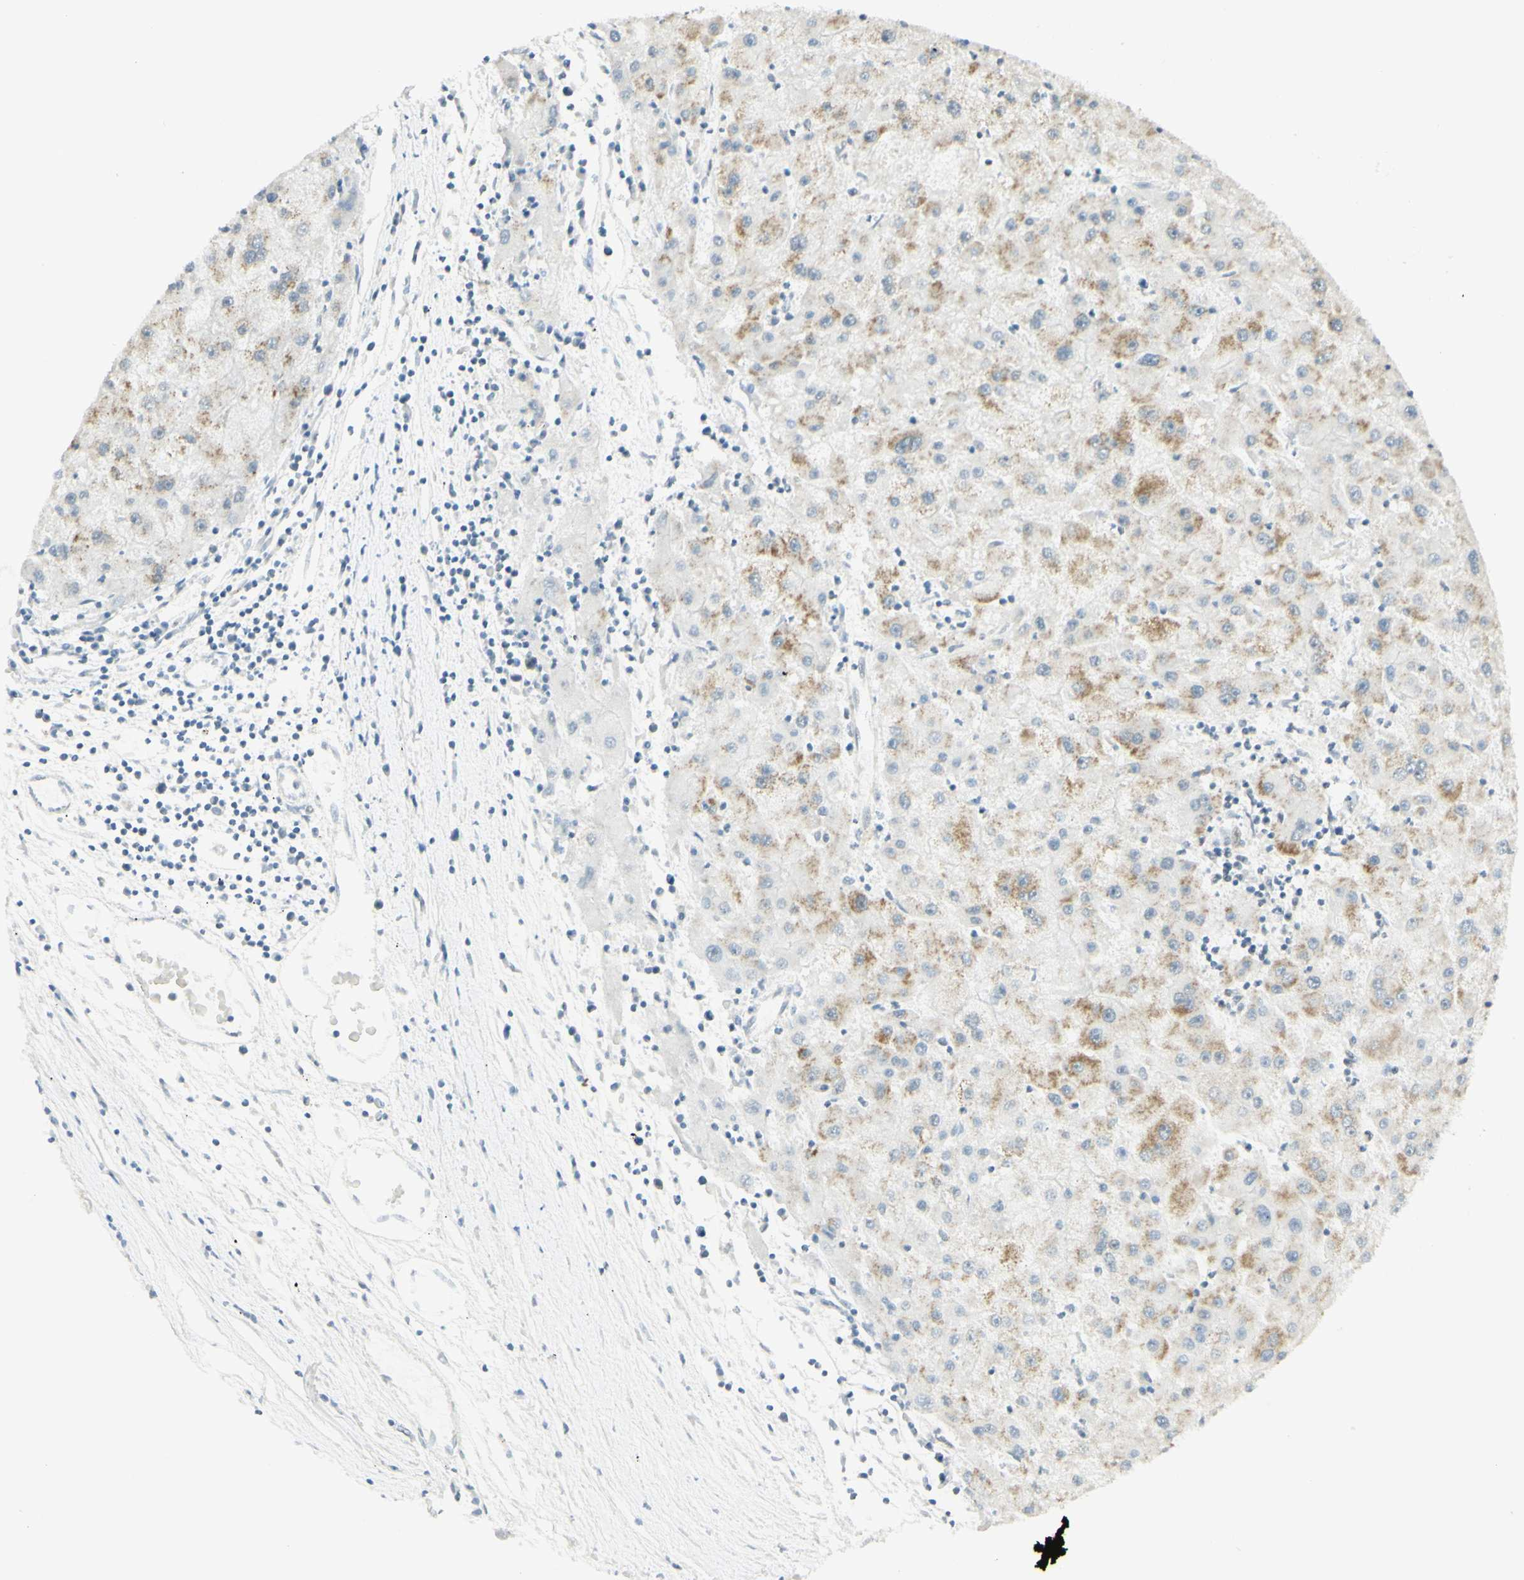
{"staining": {"intensity": "moderate", "quantity": "25%-75%", "location": "cytoplasmic/membranous"}, "tissue": "liver cancer", "cell_type": "Tumor cells", "image_type": "cancer", "snomed": [{"axis": "morphology", "description": "Carcinoma, Hepatocellular, NOS"}, {"axis": "topography", "description": "Liver"}], "caption": "Human liver hepatocellular carcinoma stained for a protein (brown) demonstrates moderate cytoplasmic/membranous positive staining in approximately 25%-75% of tumor cells.", "gene": "PMS2", "patient": {"sex": "male", "age": 72}}